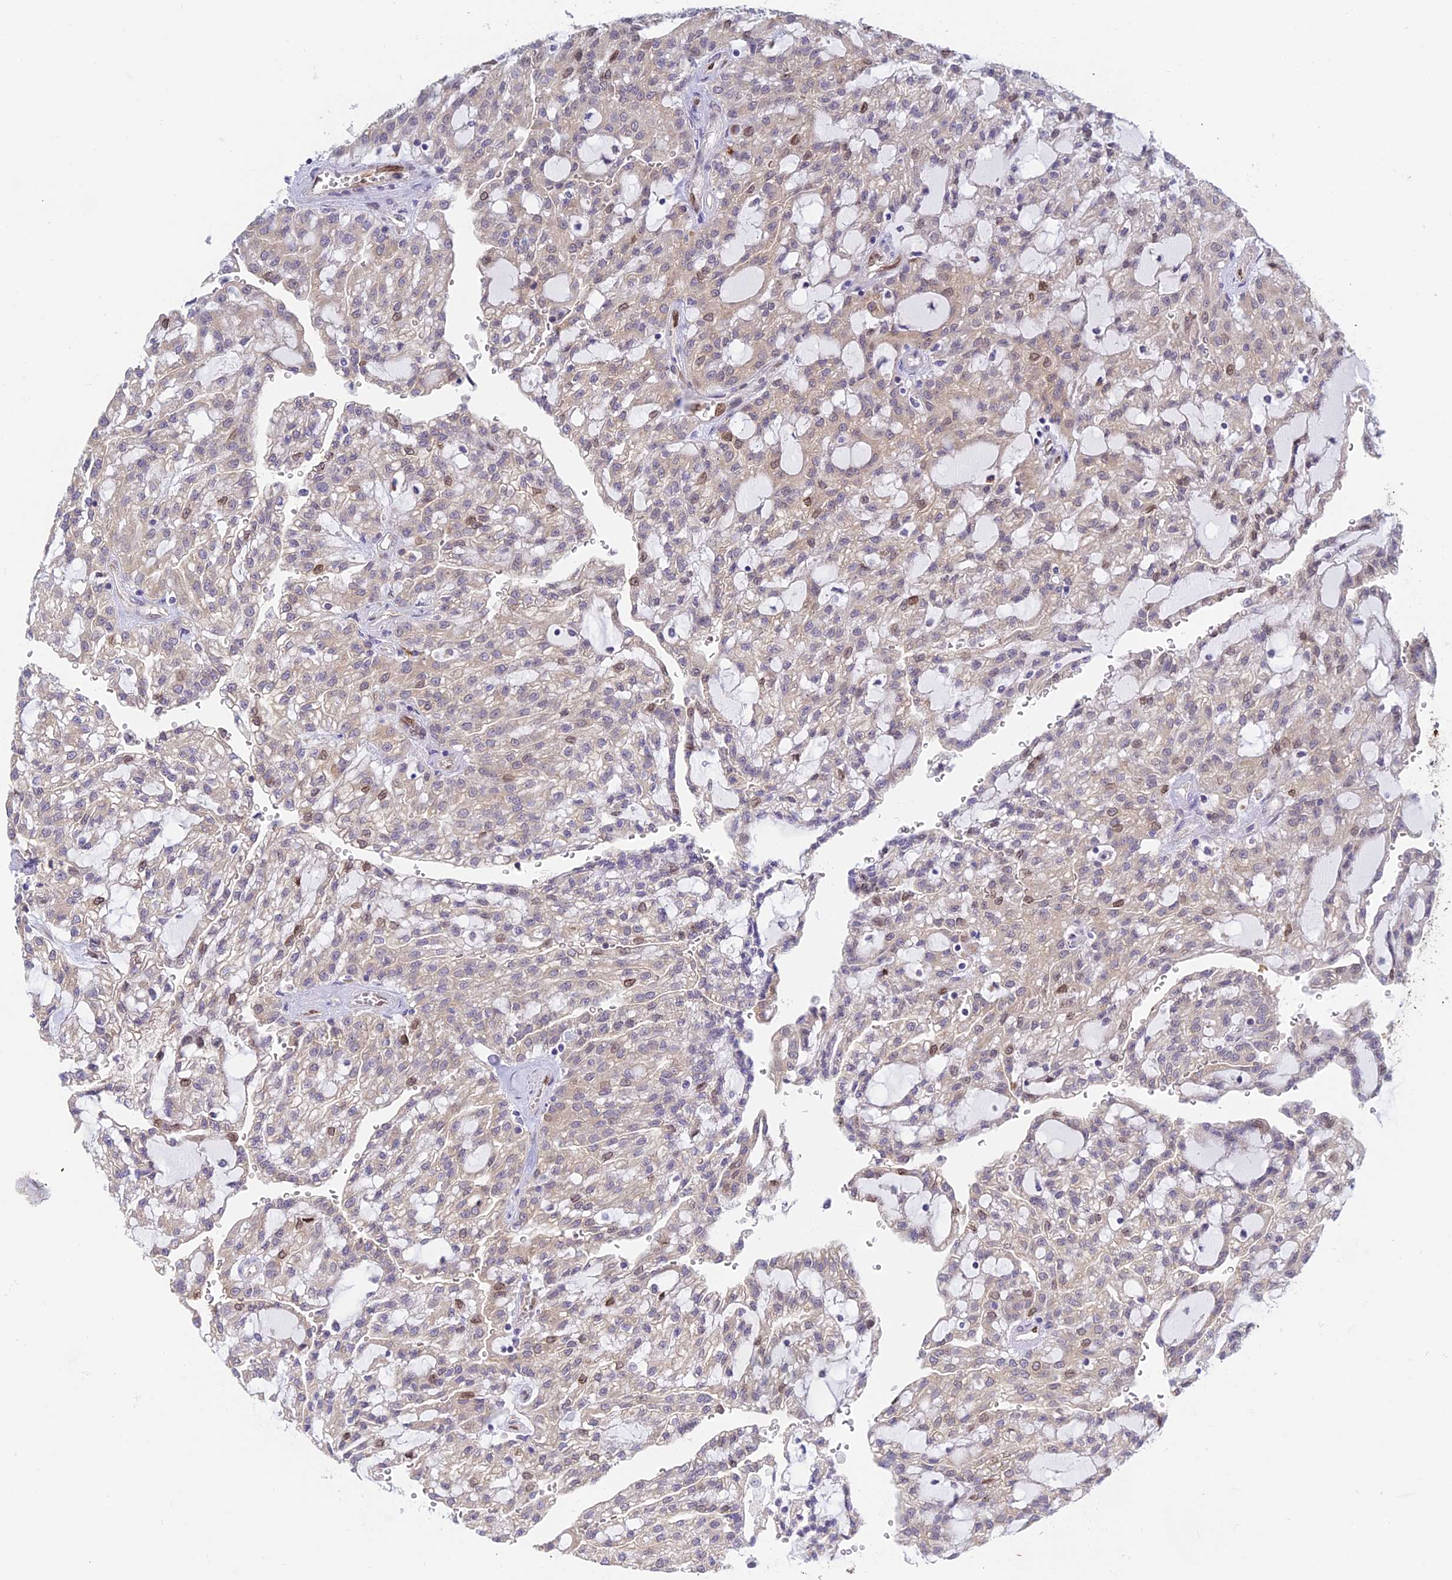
{"staining": {"intensity": "moderate", "quantity": "<25%", "location": "nuclear"}, "tissue": "renal cancer", "cell_type": "Tumor cells", "image_type": "cancer", "snomed": [{"axis": "morphology", "description": "Adenocarcinoma, NOS"}, {"axis": "topography", "description": "Kidney"}], "caption": "Immunohistochemical staining of human renal cancer (adenocarcinoma) demonstrates low levels of moderate nuclear protein expression in about <25% of tumor cells. (DAB (3,3'-diaminobenzidine) = brown stain, brightfield microscopy at high magnification).", "gene": "SKIC8", "patient": {"sex": "male", "age": 63}}